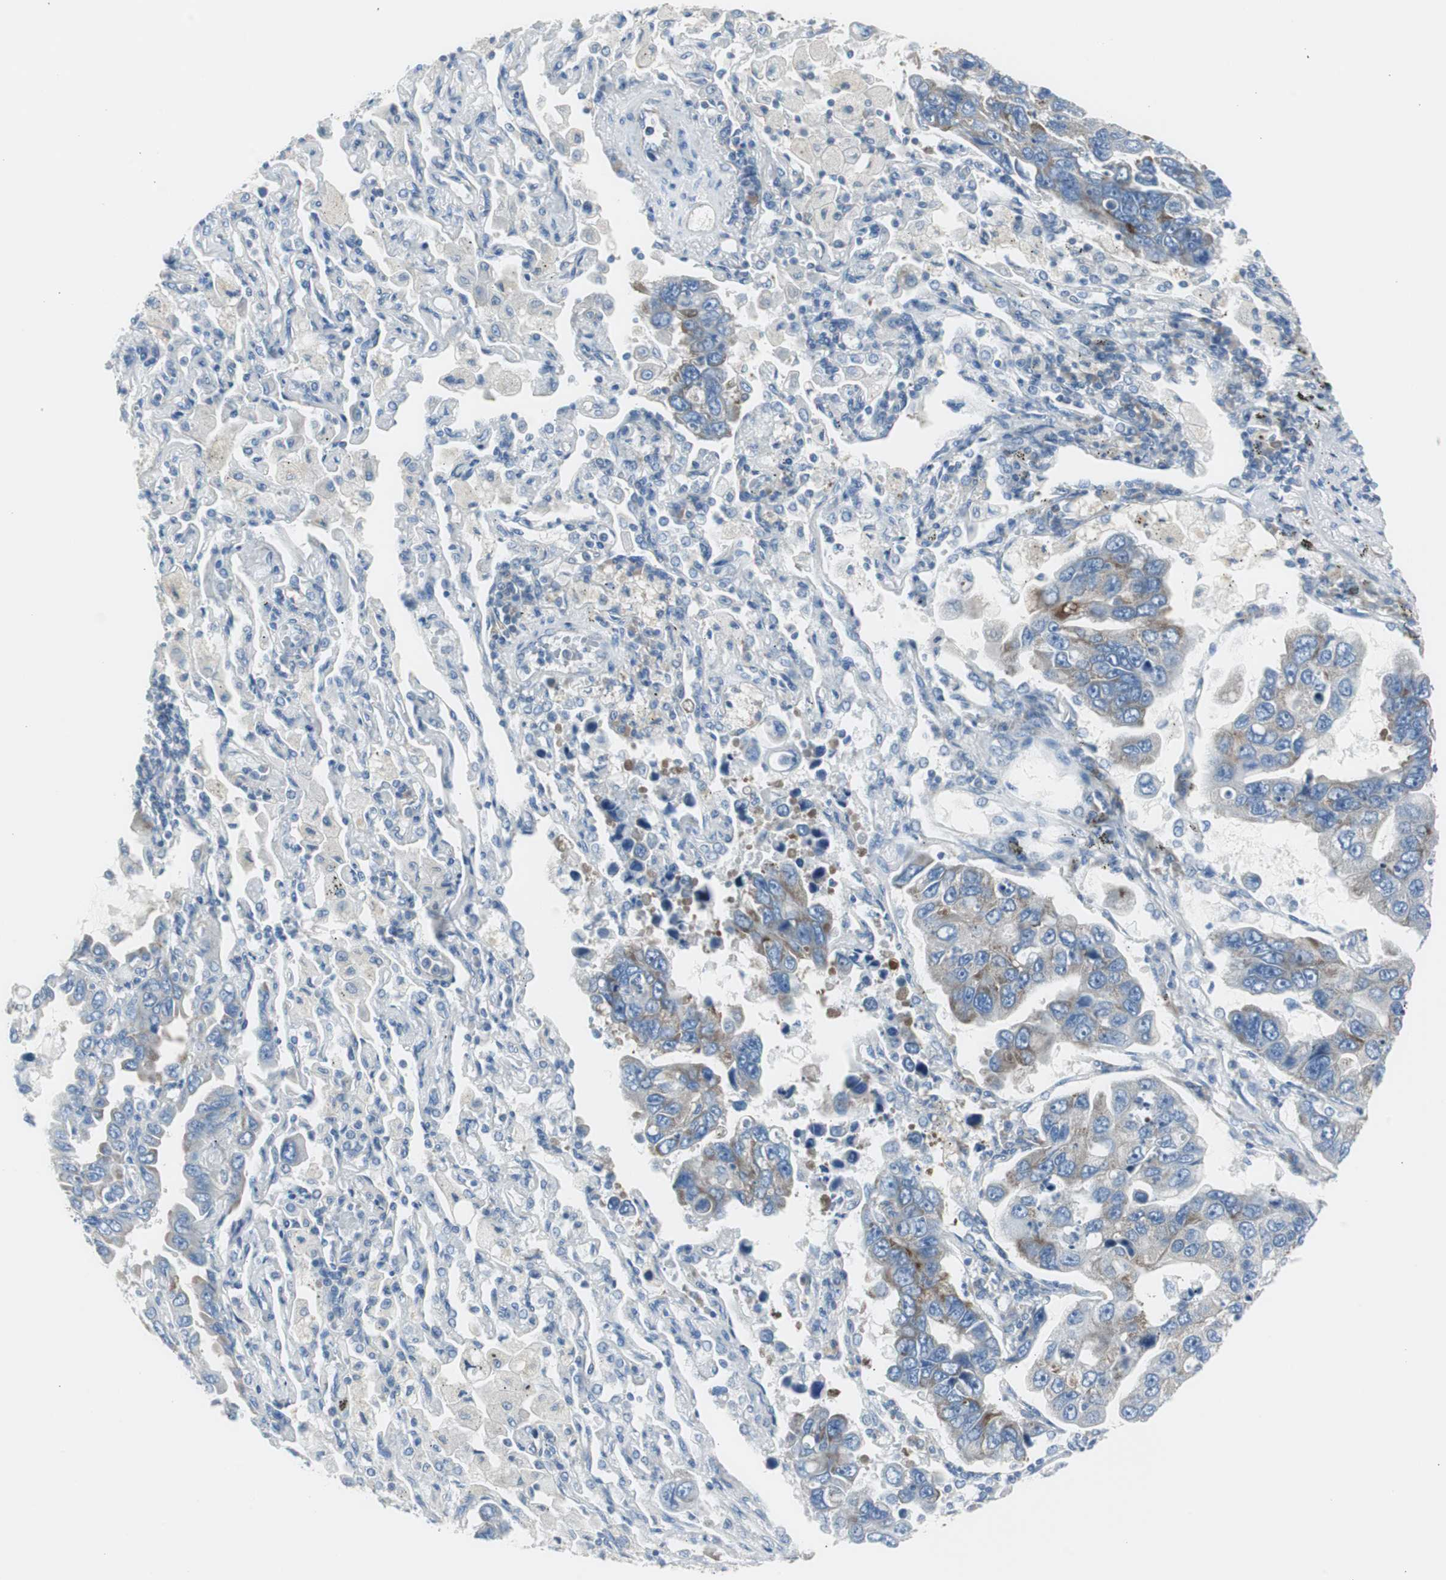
{"staining": {"intensity": "weak", "quantity": "25%-75%", "location": "cytoplasmic/membranous"}, "tissue": "lung cancer", "cell_type": "Tumor cells", "image_type": "cancer", "snomed": [{"axis": "morphology", "description": "Adenocarcinoma, NOS"}, {"axis": "topography", "description": "Lung"}], "caption": "Adenocarcinoma (lung) tissue demonstrates weak cytoplasmic/membranous expression in approximately 25%-75% of tumor cells, visualized by immunohistochemistry.", "gene": "RPS12", "patient": {"sex": "male", "age": 64}}